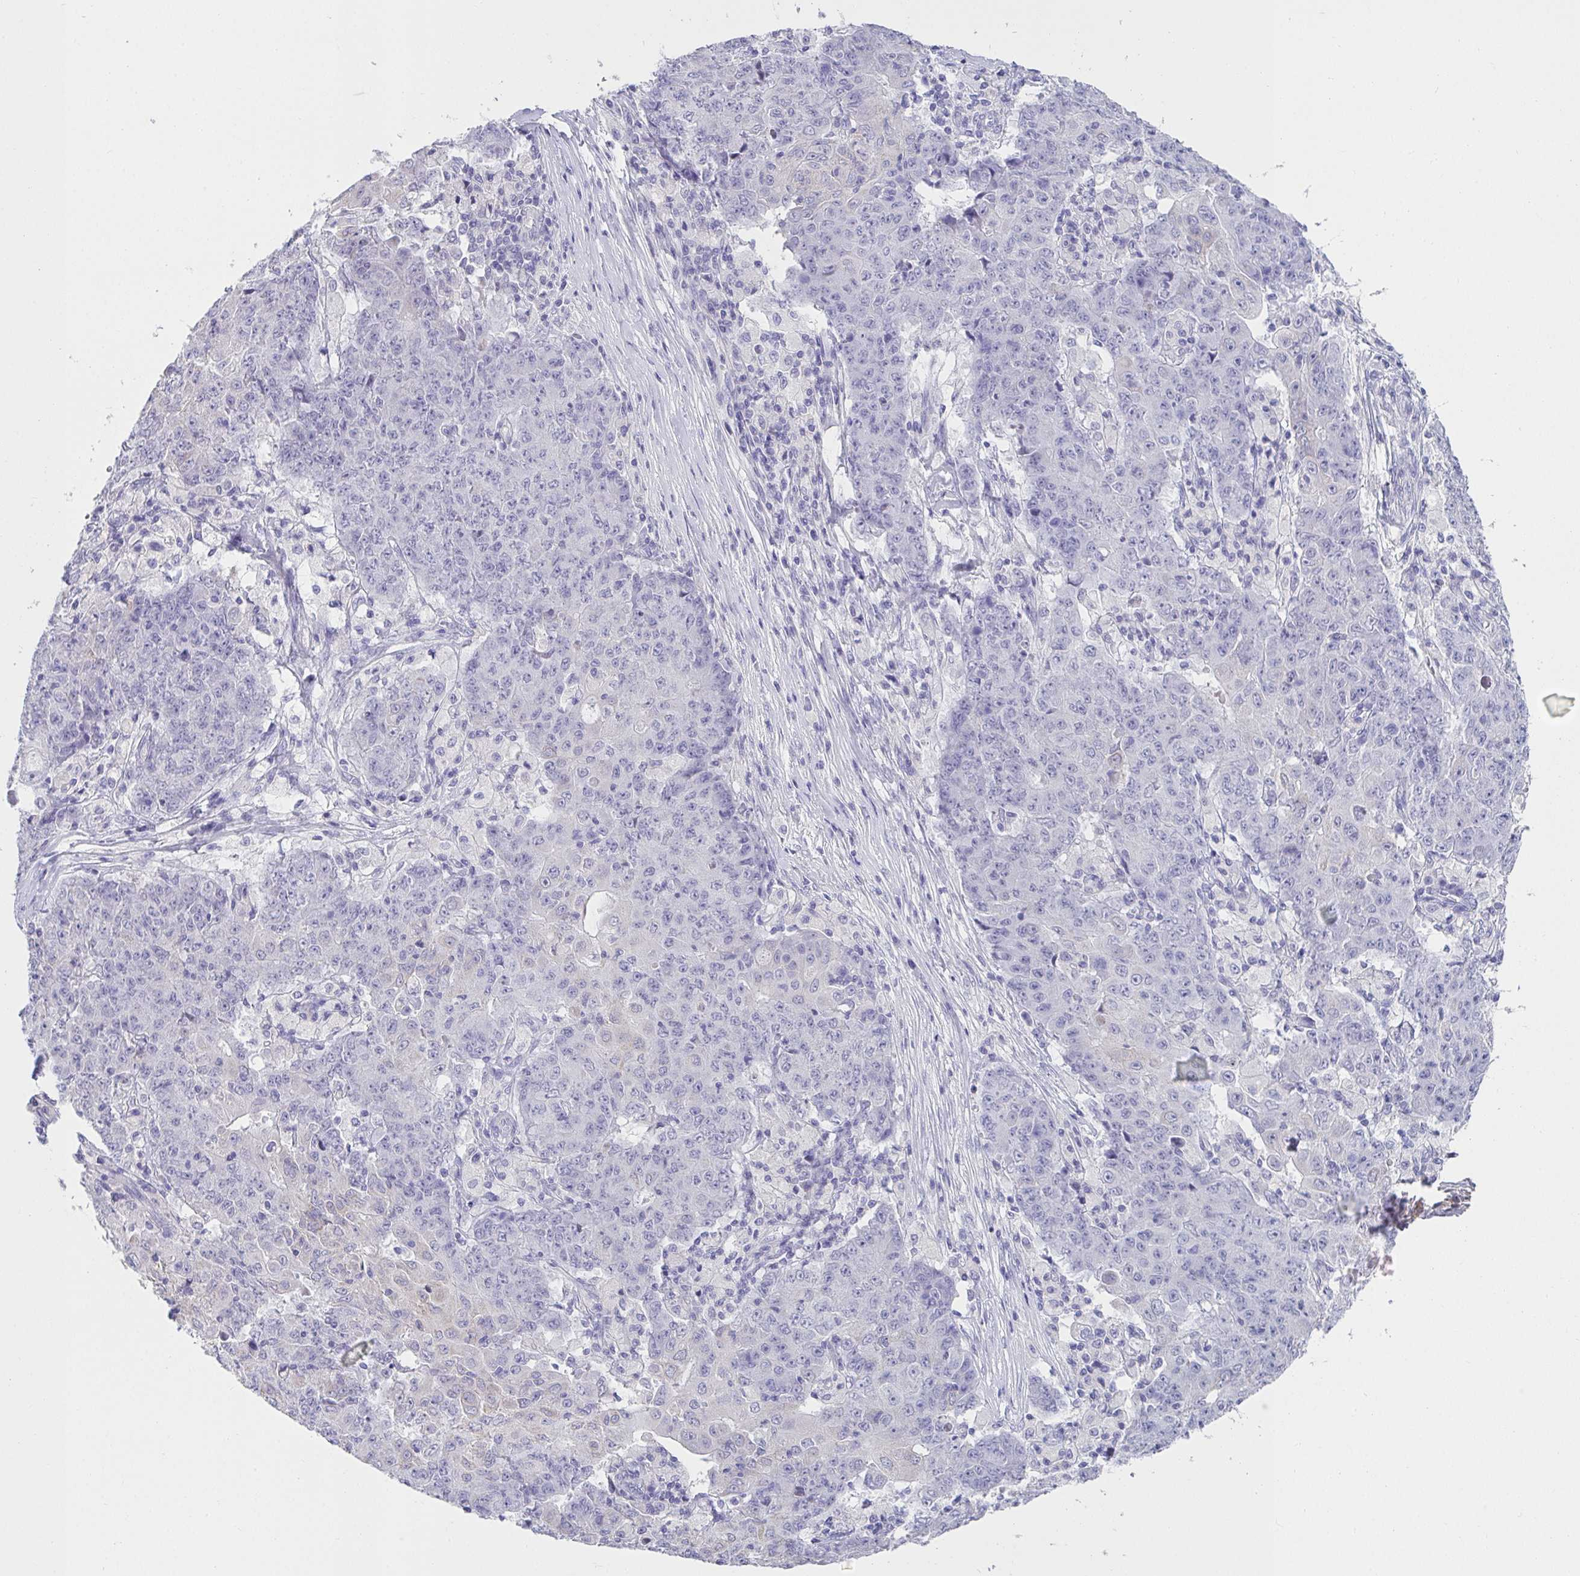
{"staining": {"intensity": "negative", "quantity": "none", "location": "none"}, "tissue": "ovarian cancer", "cell_type": "Tumor cells", "image_type": "cancer", "snomed": [{"axis": "morphology", "description": "Carcinoma, endometroid"}, {"axis": "topography", "description": "Ovary"}], "caption": "Ovarian cancer stained for a protein using immunohistochemistry (IHC) displays no positivity tumor cells.", "gene": "CXCR1", "patient": {"sex": "female", "age": 42}}